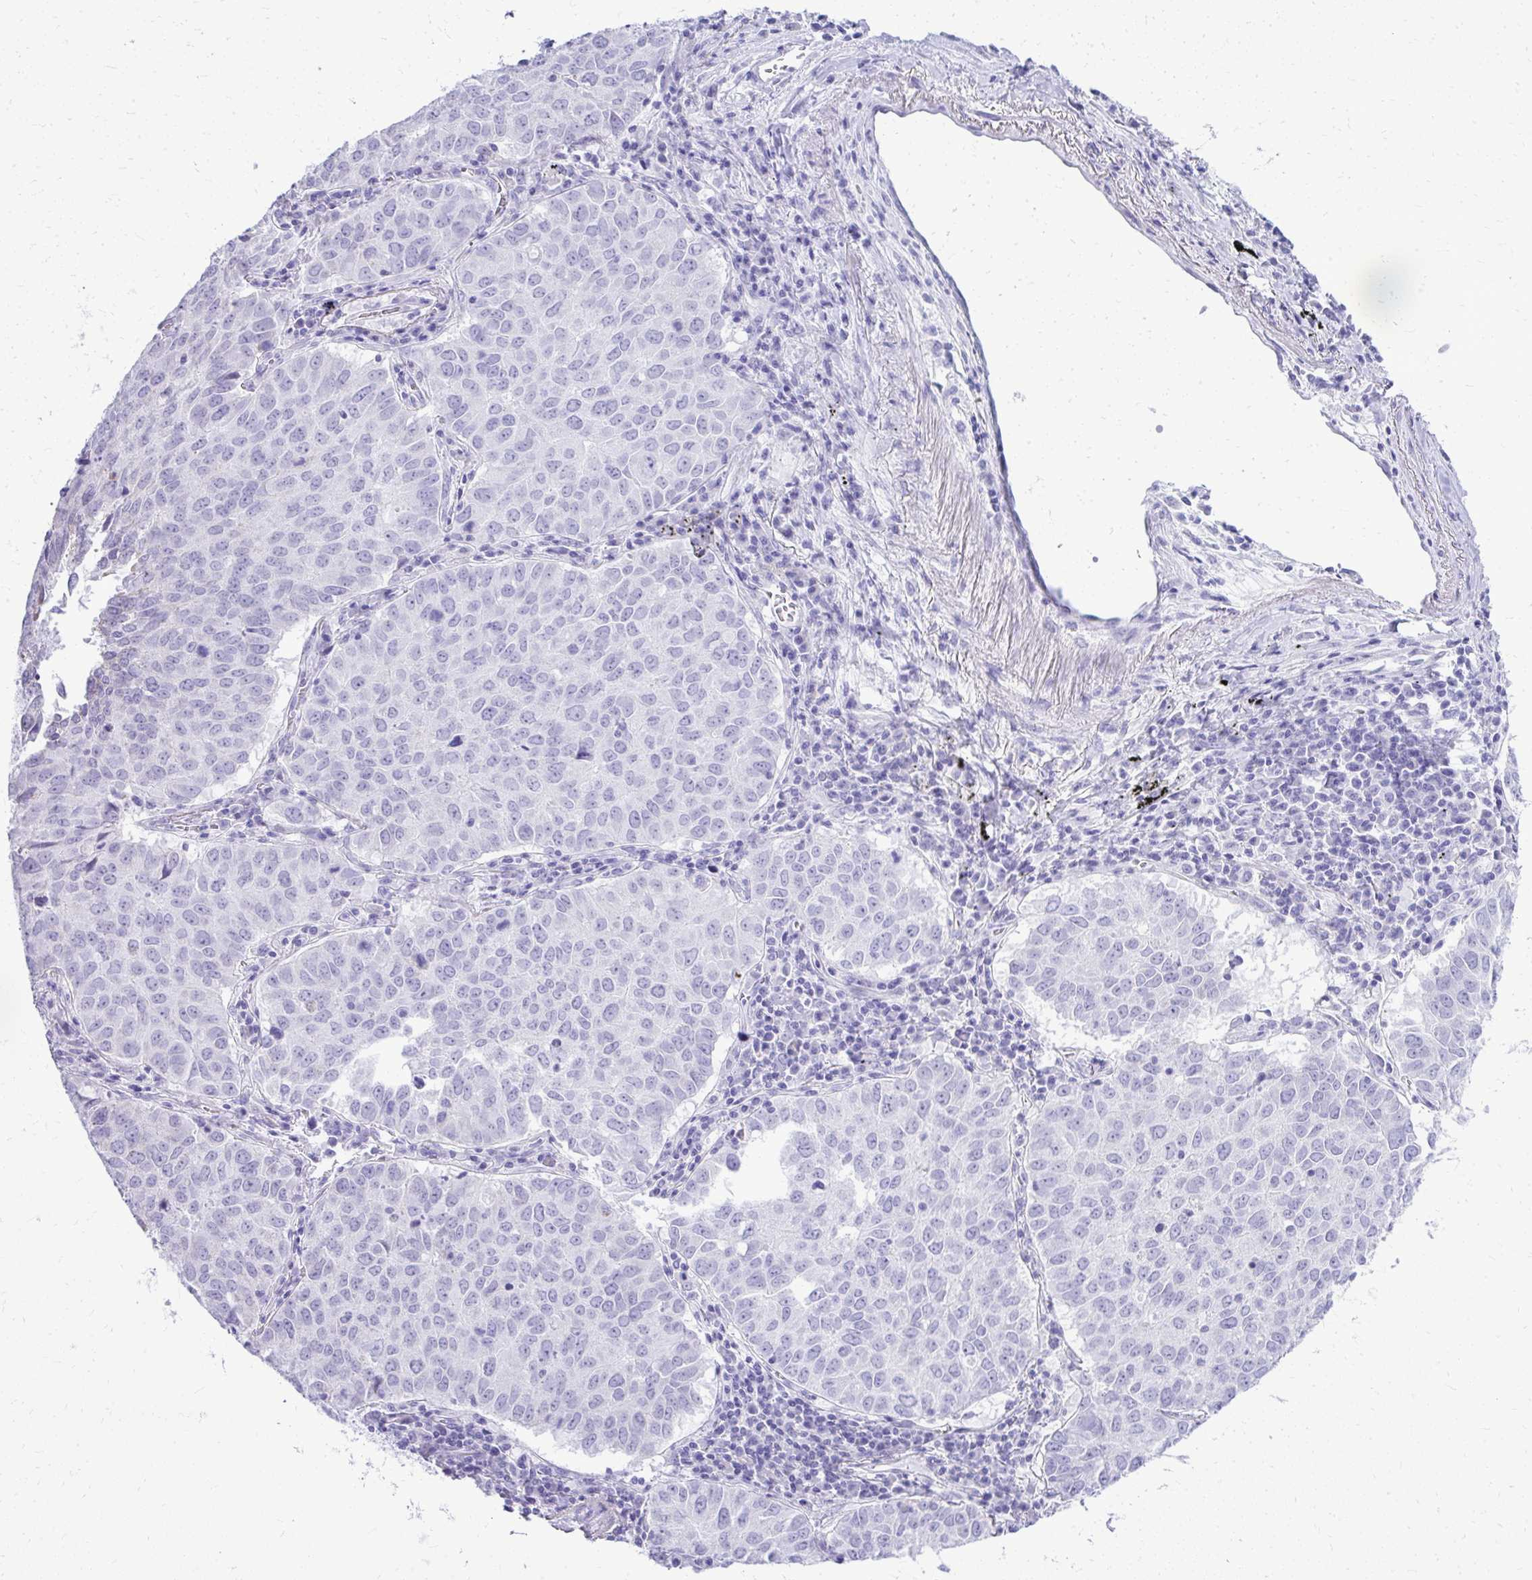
{"staining": {"intensity": "negative", "quantity": "none", "location": "none"}, "tissue": "lung cancer", "cell_type": "Tumor cells", "image_type": "cancer", "snomed": [{"axis": "morphology", "description": "Adenocarcinoma, NOS"}, {"axis": "topography", "description": "Lung"}], "caption": "An image of lung cancer (adenocarcinoma) stained for a protein exhibits no brown staining in tumor cells.", "gene": "RALYL", "patient": {"sex": "female", "age": 50}}